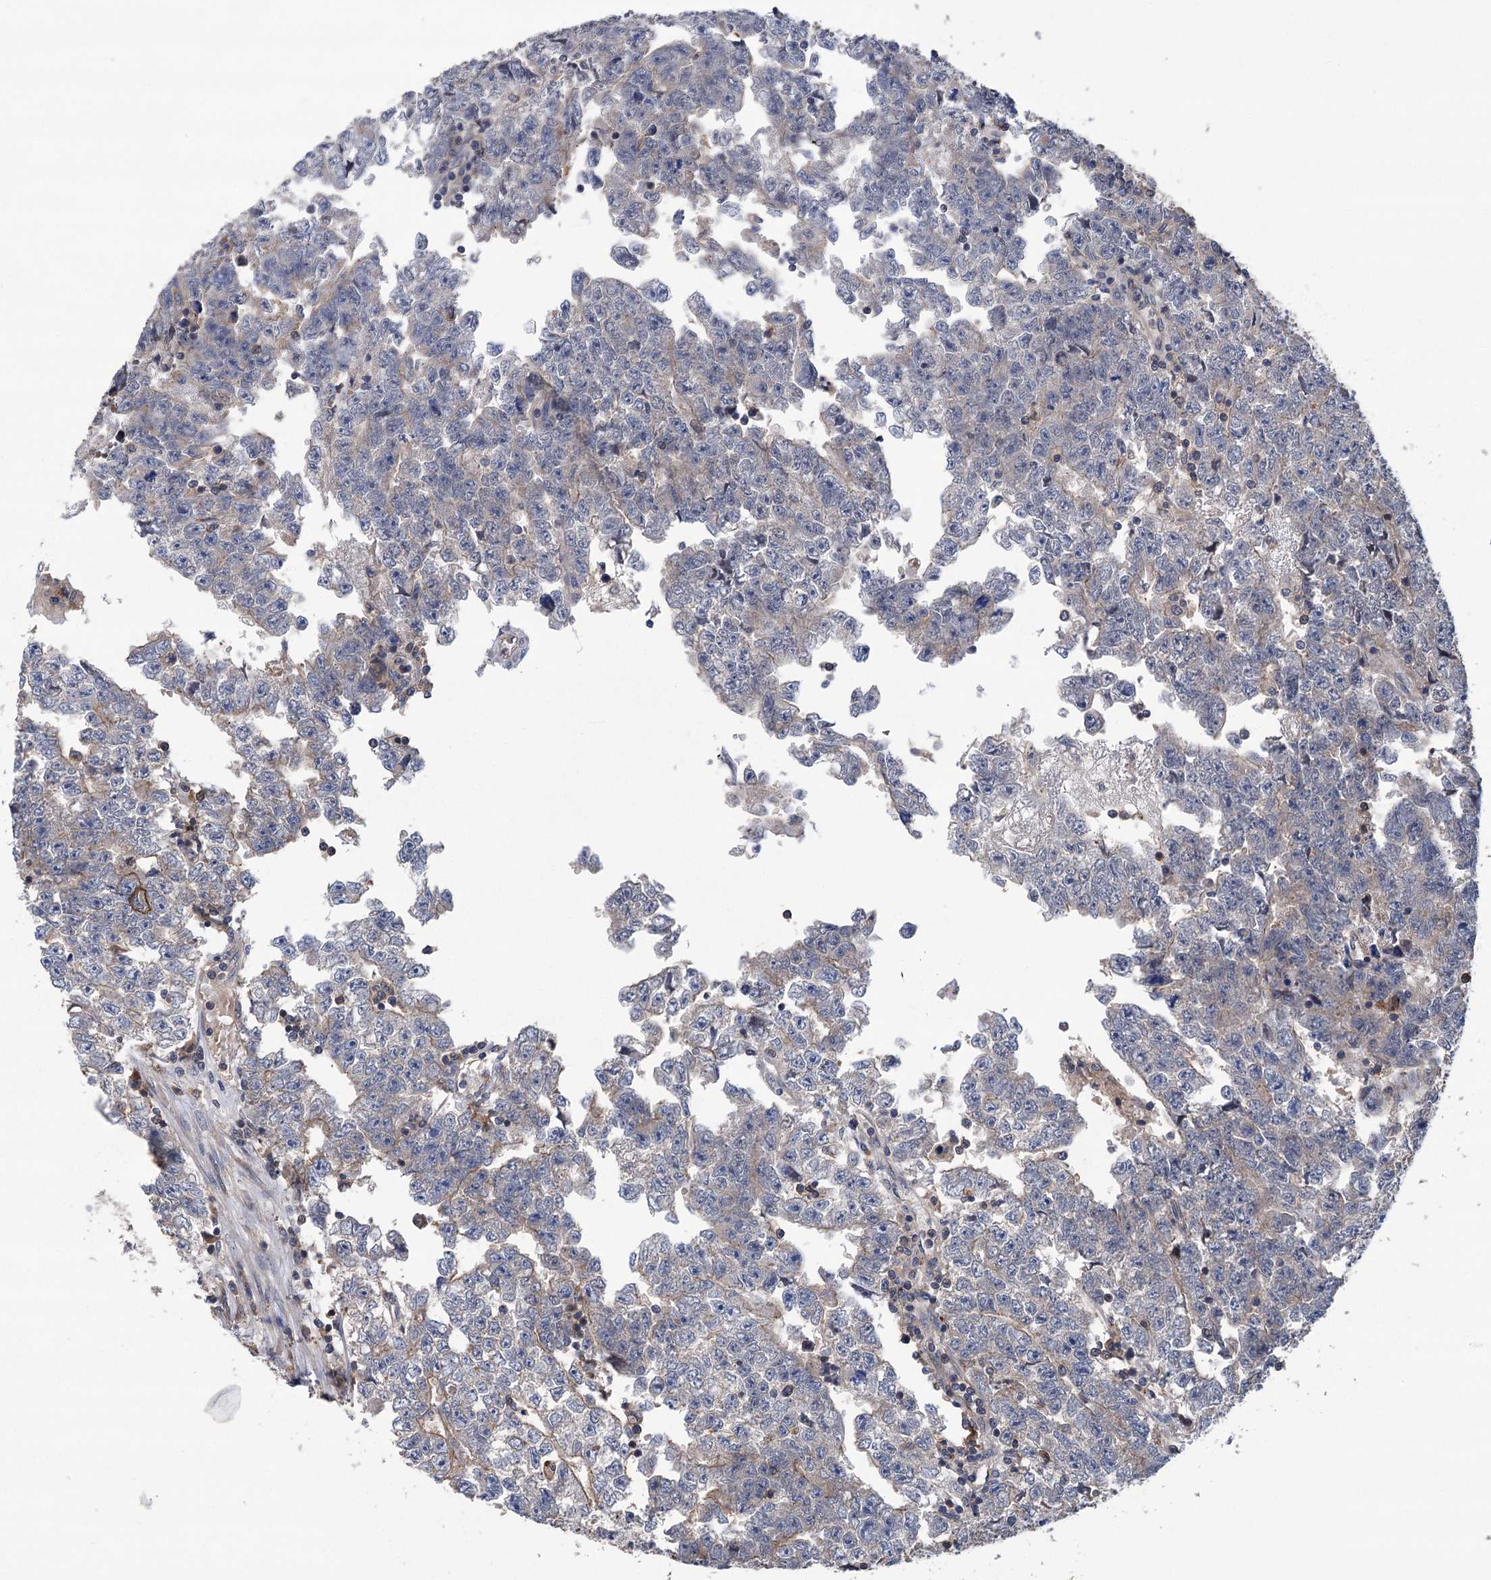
{"staining": {"intensity": "negative", "quantity": "none", "location": "none"}, "tissue": "testis cancer", "cell_type": "Tumor cells", "image_type": "cancer", "snomed": [{"axis": "morphology", "description": "Carcinoma, Embryonal, NOS"}, {"axis": "topography", "description": "Testis"}], "caption": "Immunohistochemistry (IHC) photomicrograph of neoplastic tissue: human testis cancer stained with DAB reveals no significant protein staining in tumor cells.", "gene": "DPP3", "patient": {"sex": "male", "age": 25}}